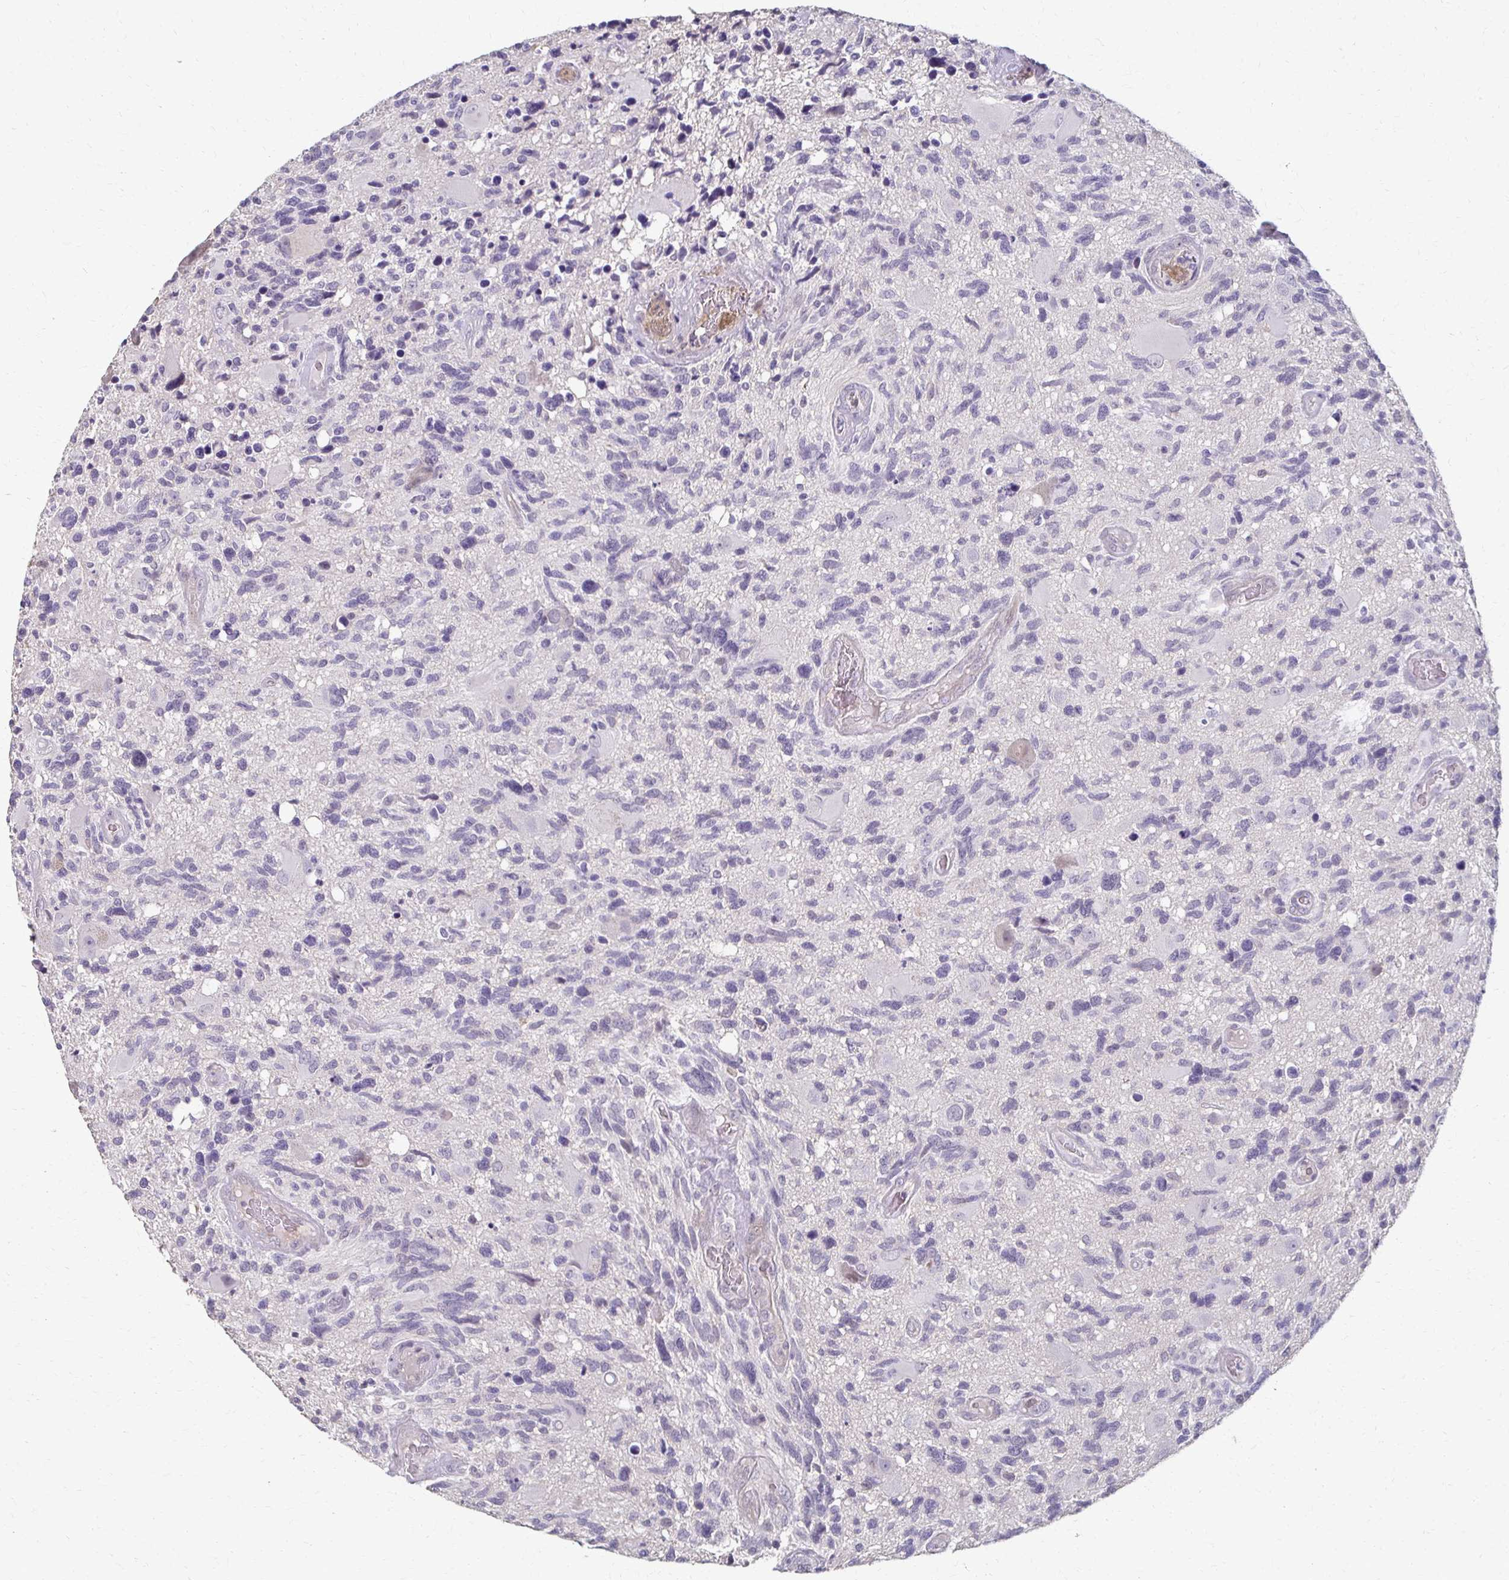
{"staining": {"intensity": "negative", "quantity": "none", "location": "none"}, "tissue": "glioma", "cell_type": "Tumor cells", "image_type": "cancer", "snomed": [{"axis": "morphology", "description": "Glioma, malignant, High grade"}, {"axis": "topography", "description": "Brain"}], "caption": "This is an immunohistochemistry (IHC) histopathology image of human malignant glioma (high-grade). There is no positivity in tumor cells.", "gene": "FOXO4", "patient": {"sex": "male", "age": 49}}